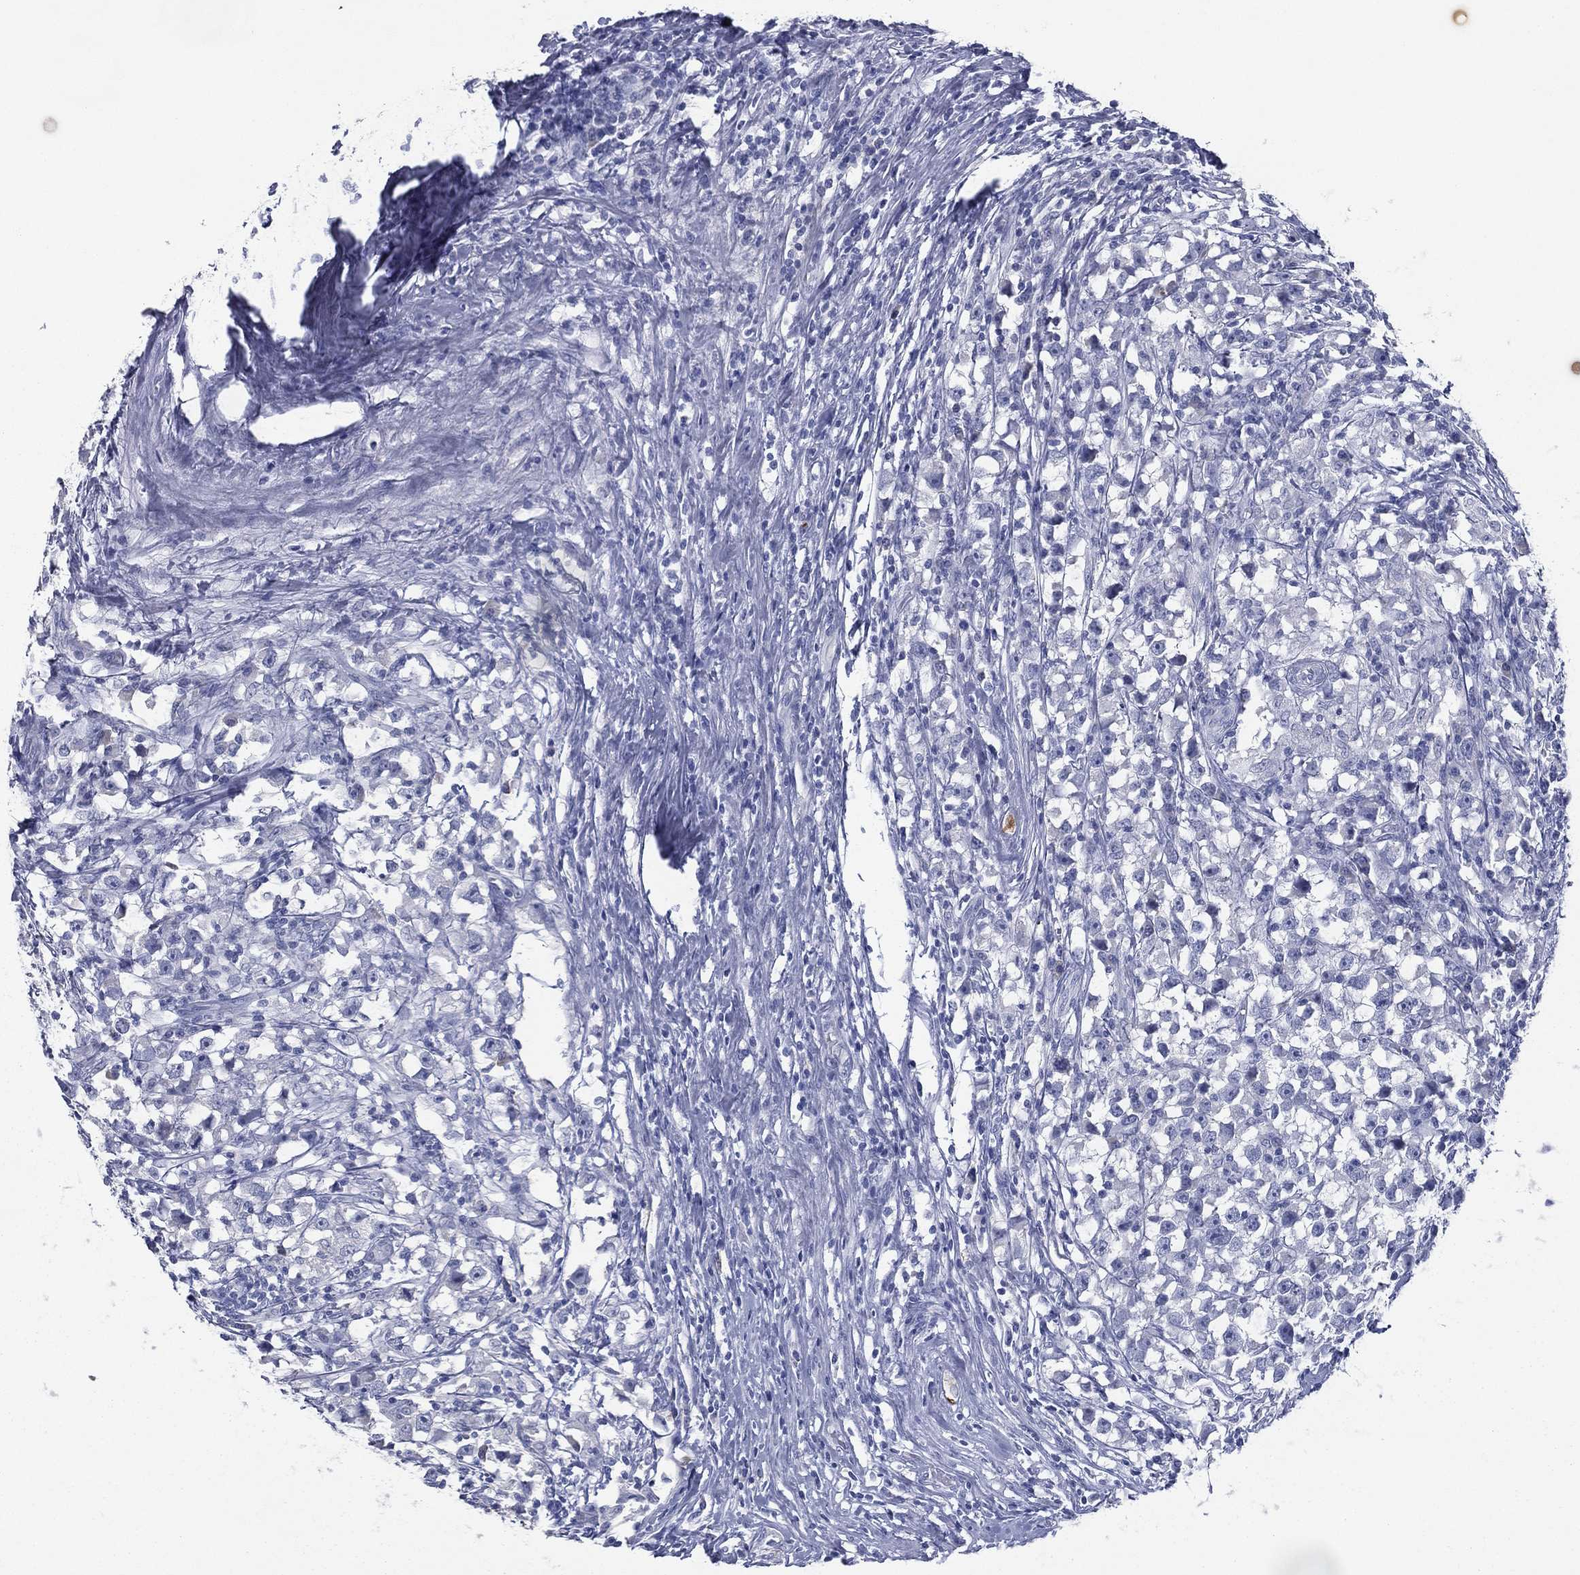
{"staining": {"intensity": "negative", "quantity": "none", "location": "none"}, "tissue": "testis cancer", "cell_type": "Tumor cells", "image_type": "cancer", "snomed": [{"axis": "morphology", "description": "Seminoma, NOS"}, {"axis": "topography", "description": "Testis"}], "caption": "The micrograph shows no staining of tumor cells in testis cancer (seminoma).", "gene": "KRT7", "patient": {"sex": "male", "age": 33}}